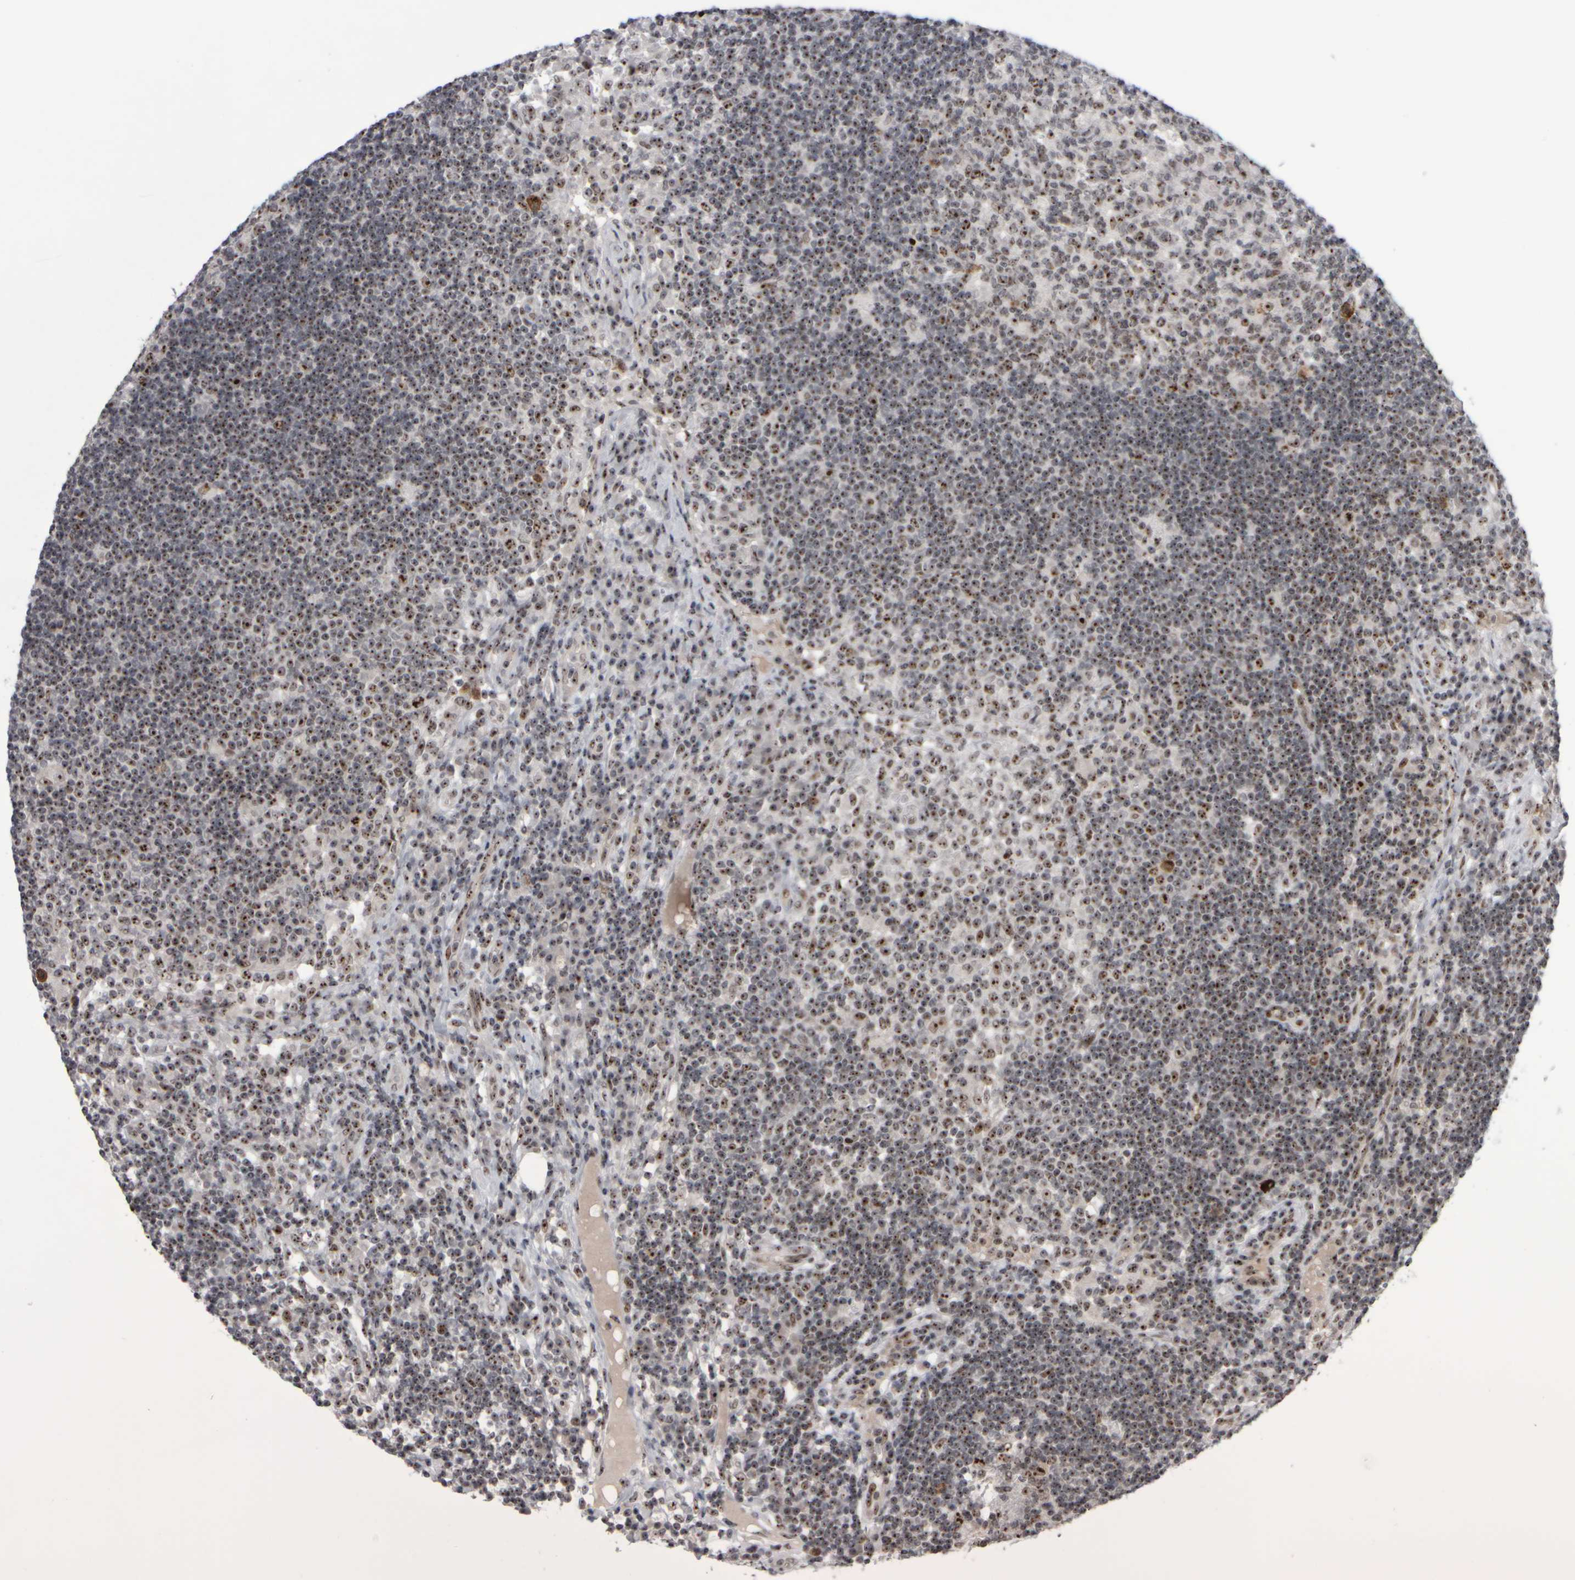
{"staining": {"intensity": "moderate", "quantity": ">75%", "location": "nuclear"}, "tissue": "lymph node", "cell_type": "Germinal center cells", "image_type": "normal", "snomed": [{"axis": "morphology", "description": "Normal tissue, NOS"}, {"axis": "topography", "description": "Lymph node"}], "caption": "Immunohistochemistry (IHC) of benign human lymph node exhibits medium levels of moderate nuclear expression in approximately >75% of germinal center cells.", "gene": "SURF6", "patient": {"sex": "female", "age": 53}}